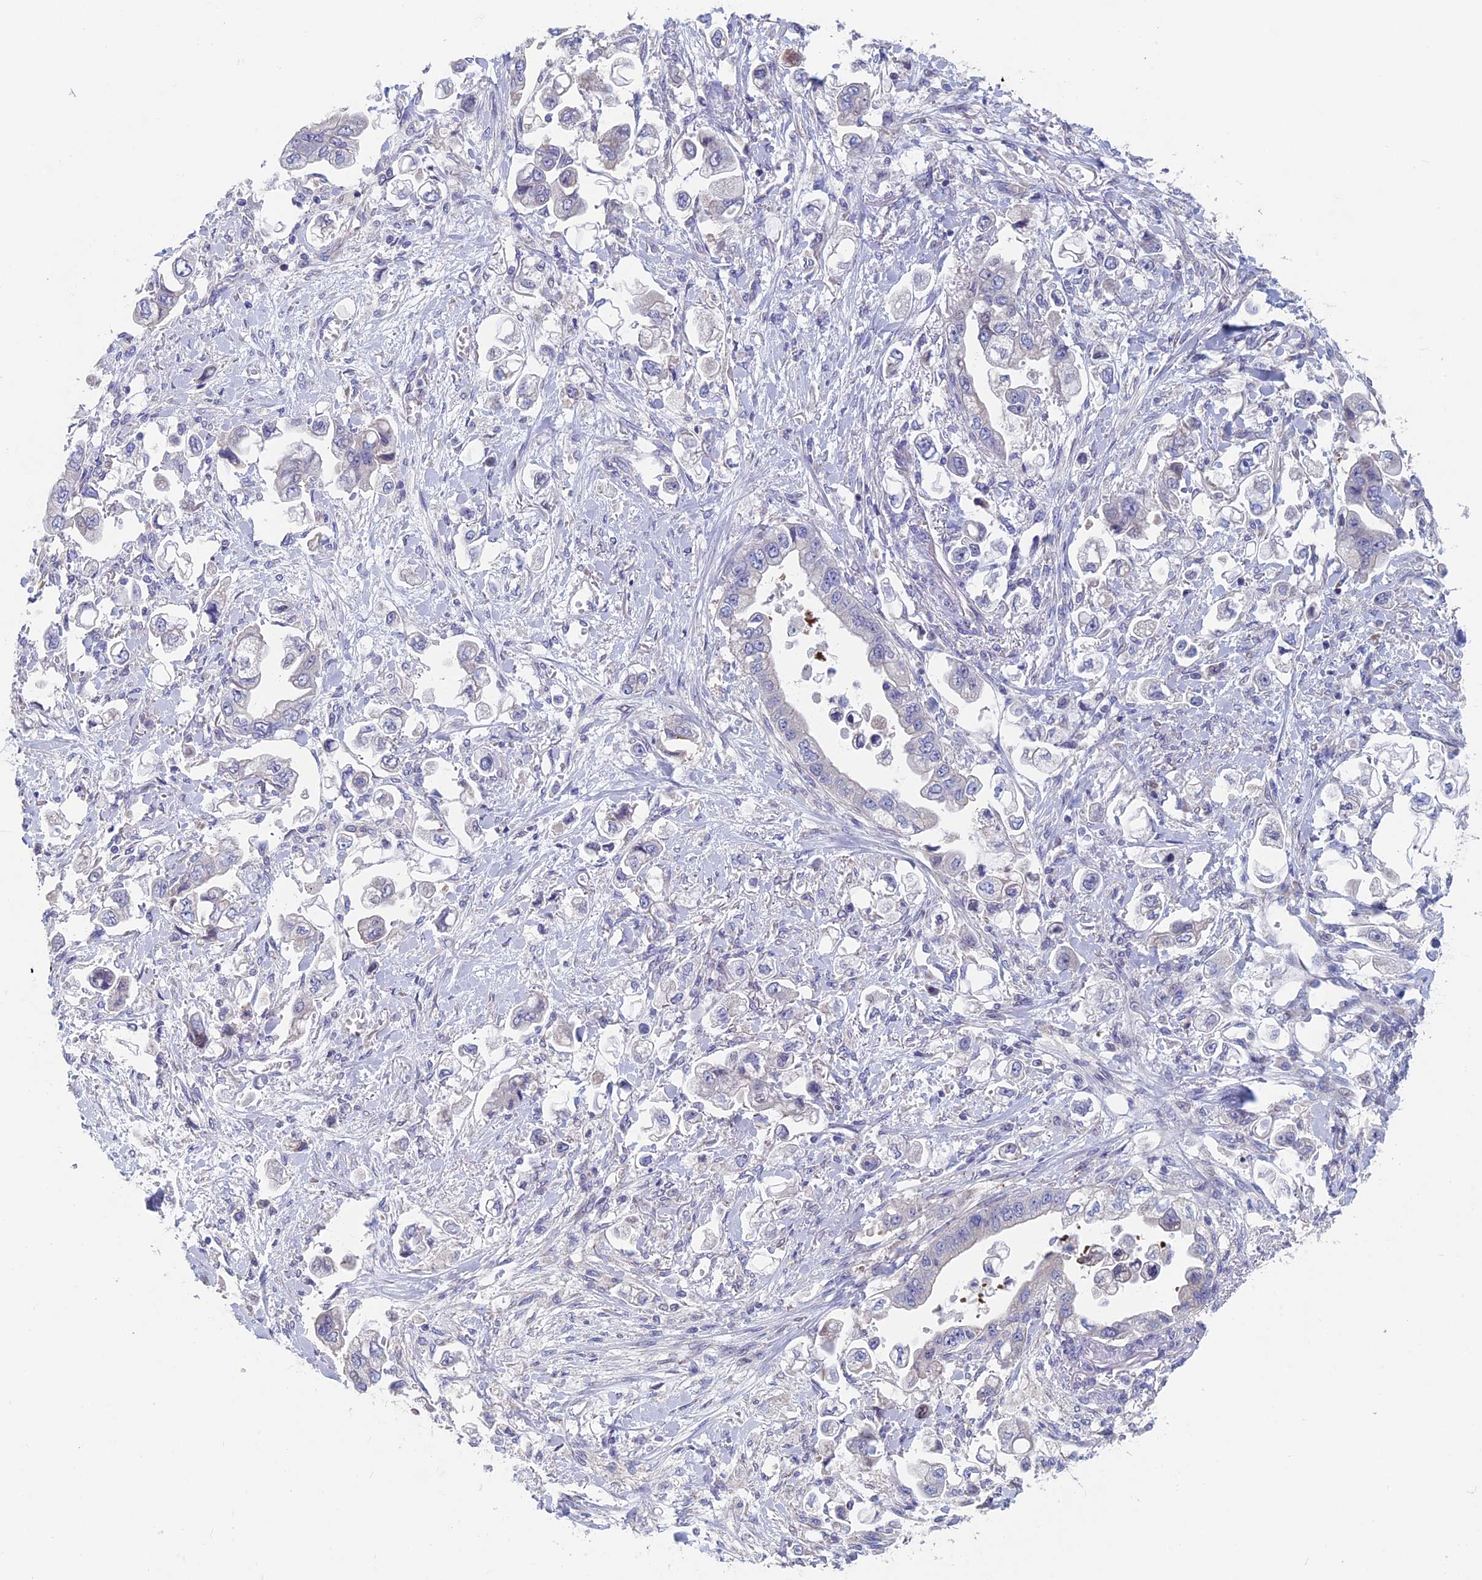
{"staining": {"intensity": "negative", "quantity": "none", "location": "none"}, "tissue": "stomach cancer", "cell_type": "Tumor cells", "image_type": "cancer", "snomed": [{"axis": "morphology", "description": "Adenocarcinoma, NOS"}, {"axis": "topography", "description": "Stomach"}], "caption": "This is an immunohistochemistry histopathology image of human stomach cancer. There is no expression in tumor cells.", "gene": "NIBAN3", "patient": {"sex": "male", "age": 62}}